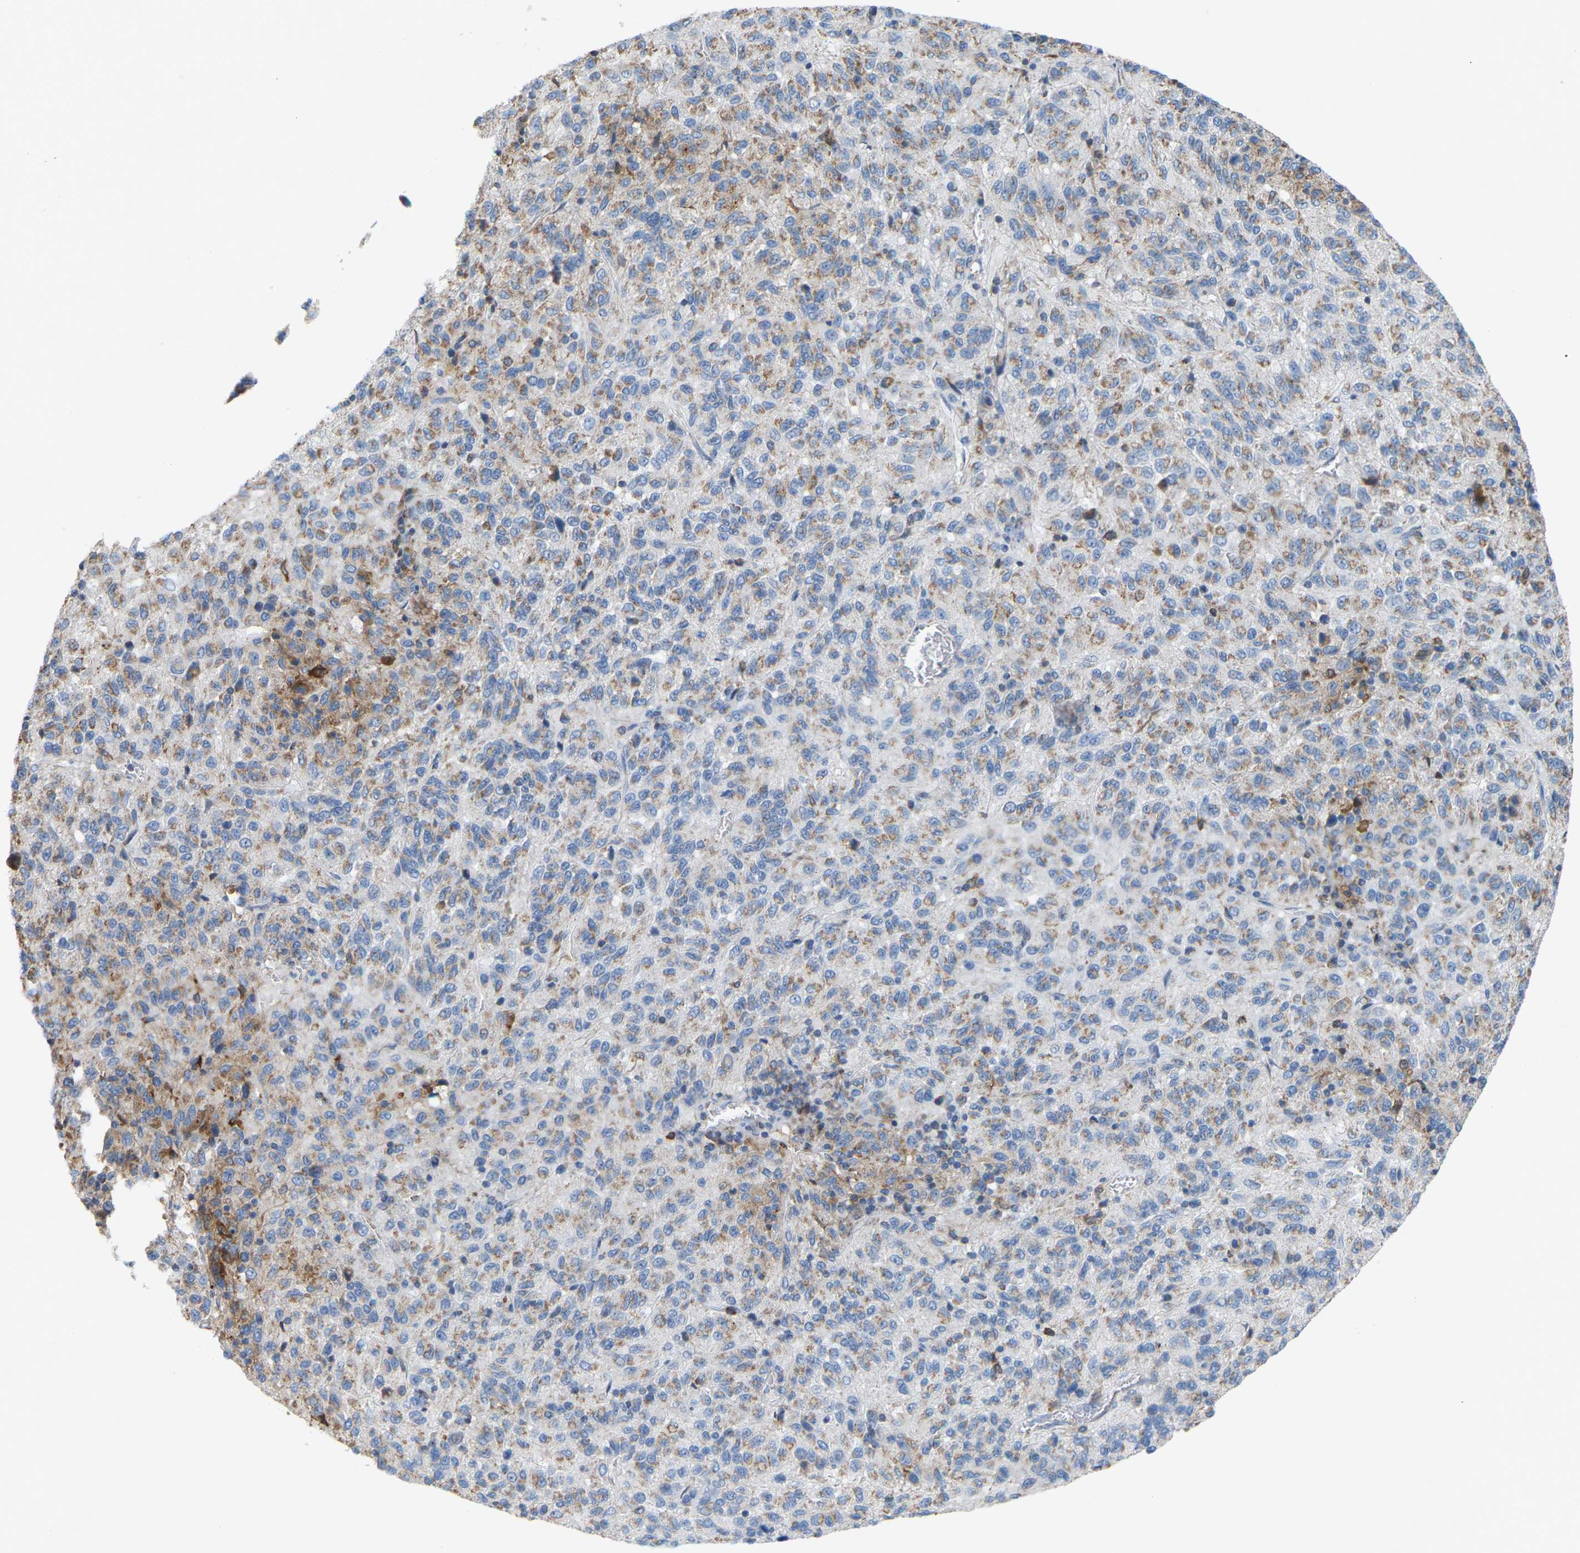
{"staining": {"intensity": "weak", "quantity": ">75%", "location": "cytoplasmic/membranous"}, "tissue": "melanoma", "cell_type": "Tumor cells", "image_type": "cancer", "snomed": [{"axis": "morphology", "description": "Malignant melanoma, Metastatic site"}, {"axis": "topography", "description": "Lung"}], "caption": "A high-resolution photomicrograph shows immunohistochemistry (IHC) staining of malignant melanoma (metastatic site), which shows weak cytoplasmic/membranous positivity in approximately >75% of tumor cells.", "gene": "CROT", "patient": {"sex": "male", "age": 64}}